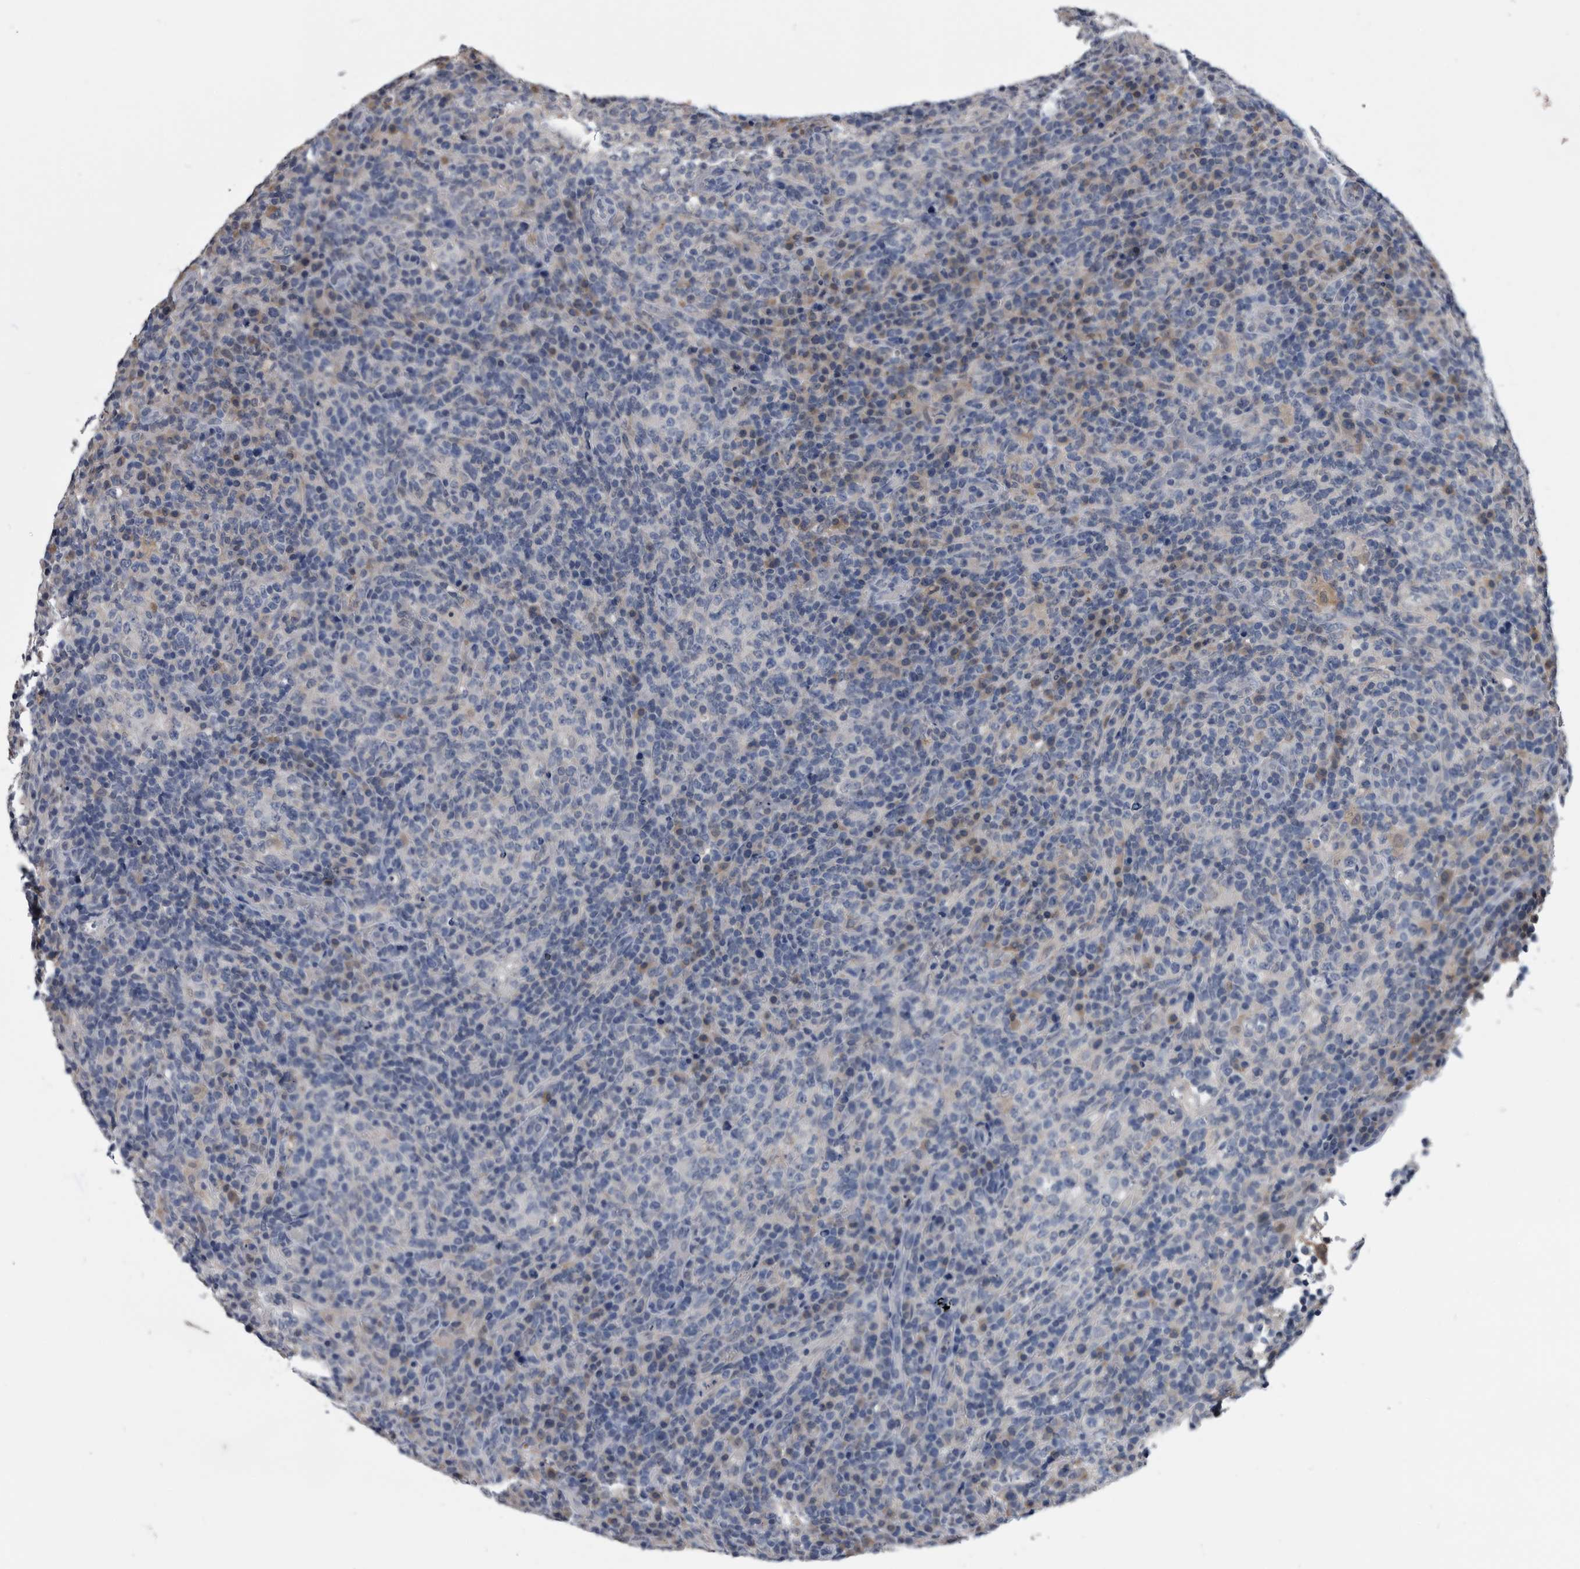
{"staining": {"intensity": "negative", "quantity": "none", "location": "none"}, "tissue": "lymphoma", "cell_type": "Tumor cells", "image_type": "cancer", "snomed": [{"axis": "morphology", "description": "Malignant lymphoma, non-Hodgkin's type, High grade"}, {"axis": "topography", "description": "Lymph node"}], "caption": "The immunohistochemistry (IHC) image has no significant positivity in tumor cells of lymphoma tissue.", "gene": "PDXK", "patient": {"sex": "female", "age": 76}}